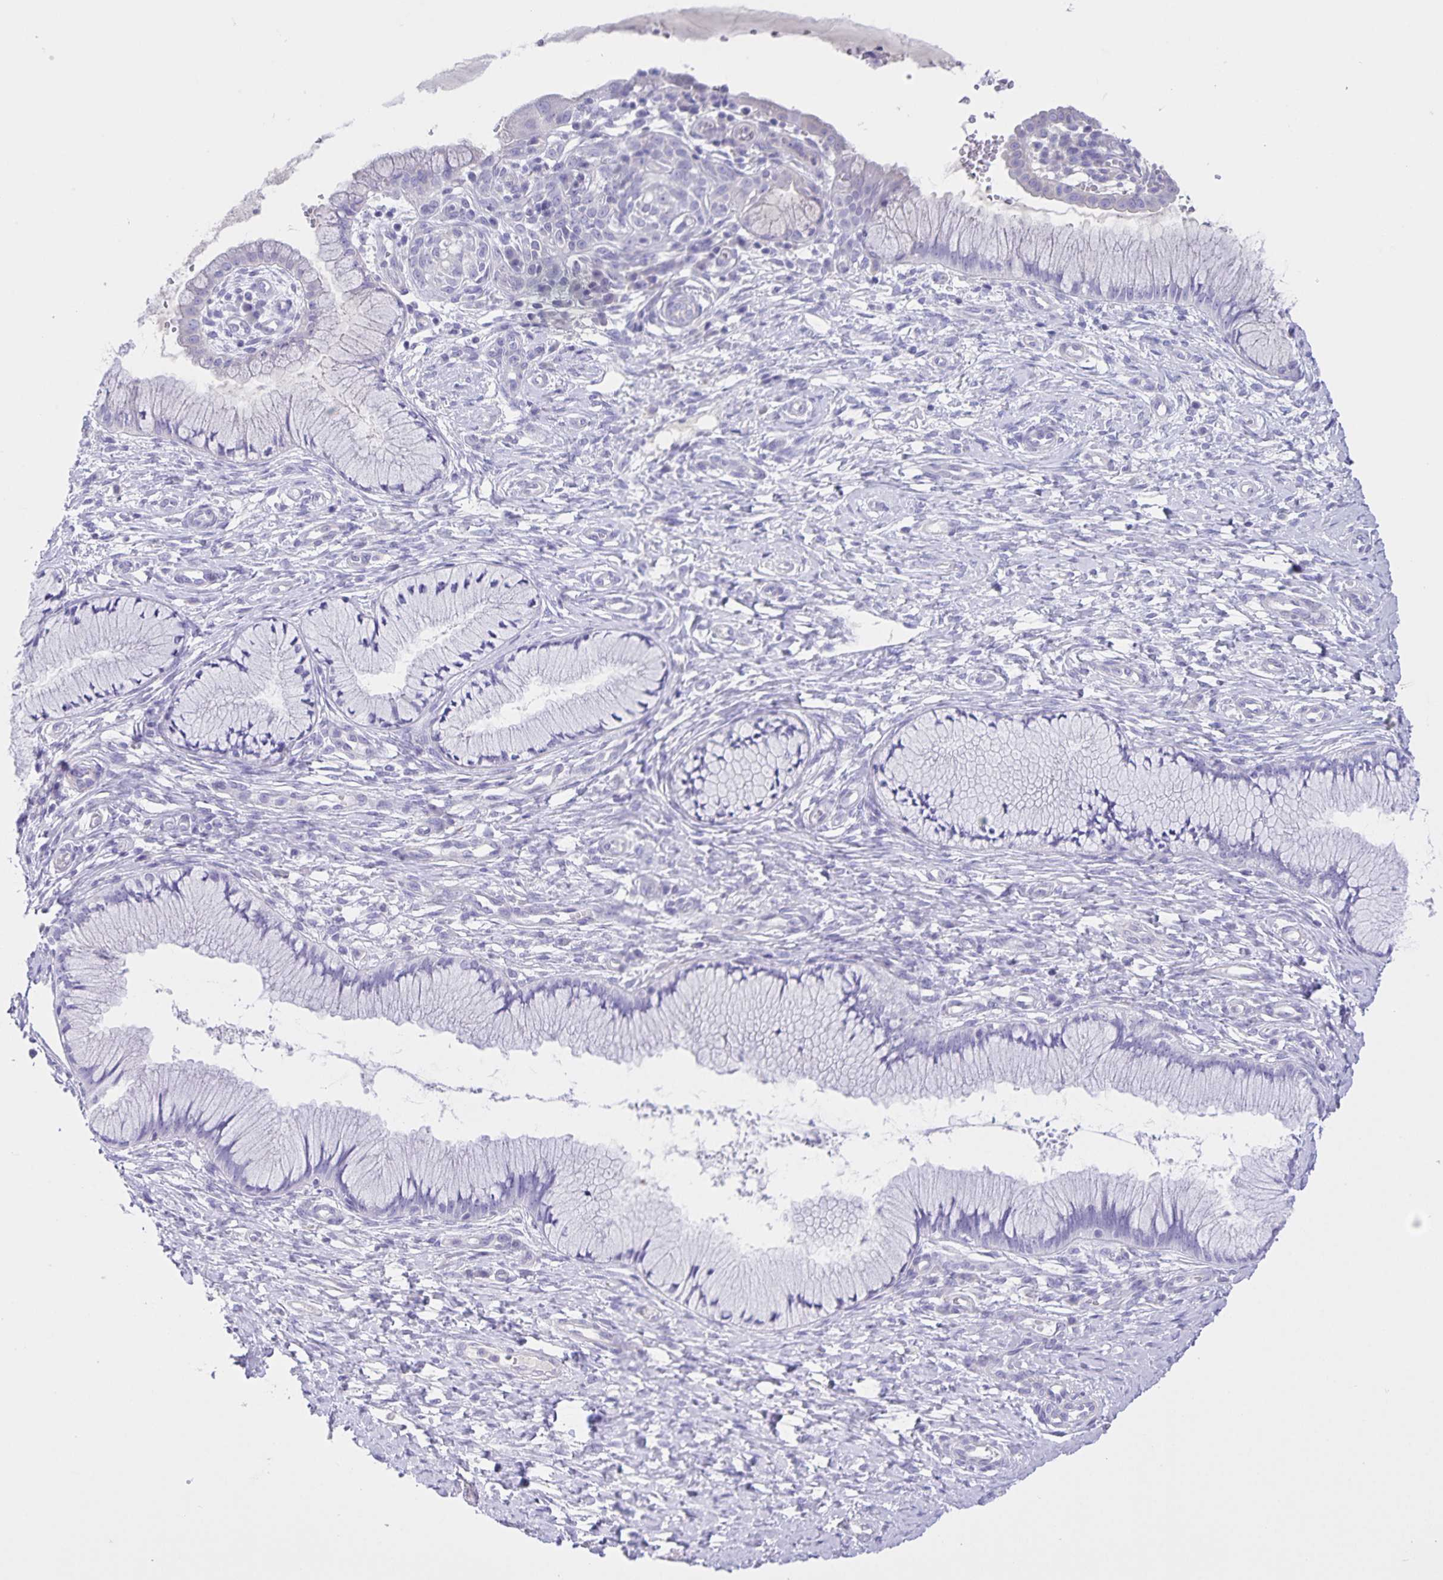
{"staining": {"intensity": "negative", "quantity": "none", "location": "none"}, "tissue": "cervix", "cell_type": "Glandular cells", "image_type": "normal", "snomed": [{"axis": "morphology", "description": "Normal tissue, NOS"}, {"axis": "topography", "description": "Cervix"}], "caption": "Immunohistochemistry histopathology image of normal cervix stained for a protein (brown), which shows no staining in glandular cells.", "gene": "UBQLN3", "patient": {"sex": "female", "age": 37}}